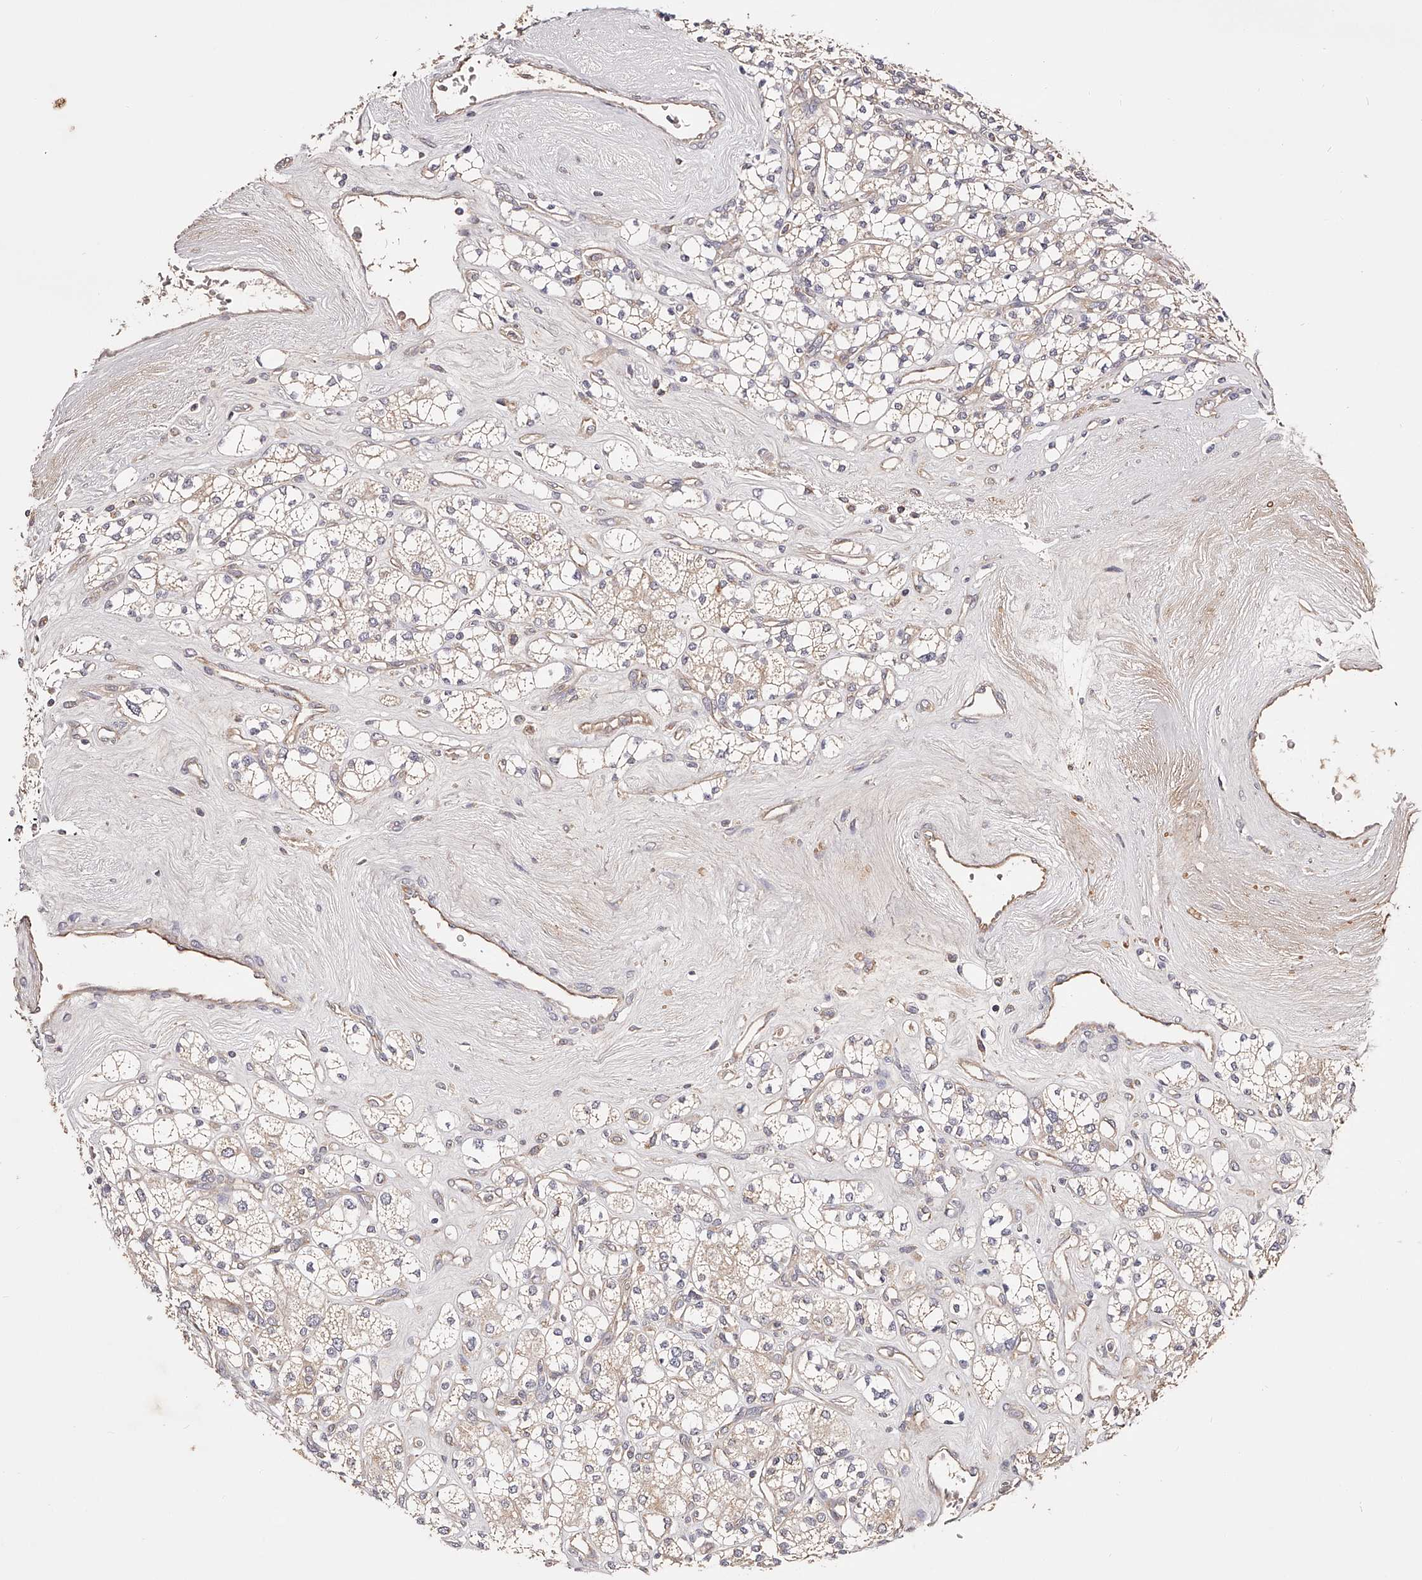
{"staining": {"intensity": "weak", "quantity": "25%-75%", "location": "cytoplasmic/membranous"}, "tissue": "renal cancer", "cell_type": "Tumor cells", "image_type": "cancer", "snomed": [{"axis": "morphology", "description": "Adenocarcinoma, NOS"}, {"axis": "topography", "description": "Kidney"}], "caption": "This photomicrograph reveals IHC staining of renal cancer (adenocarcinoma), with low weak cytoplasmic/membranous positivity in approximately 25%-75% of tumor cells.", "gene": "USP21", "patient": {"sex": "male", "age": 77}}